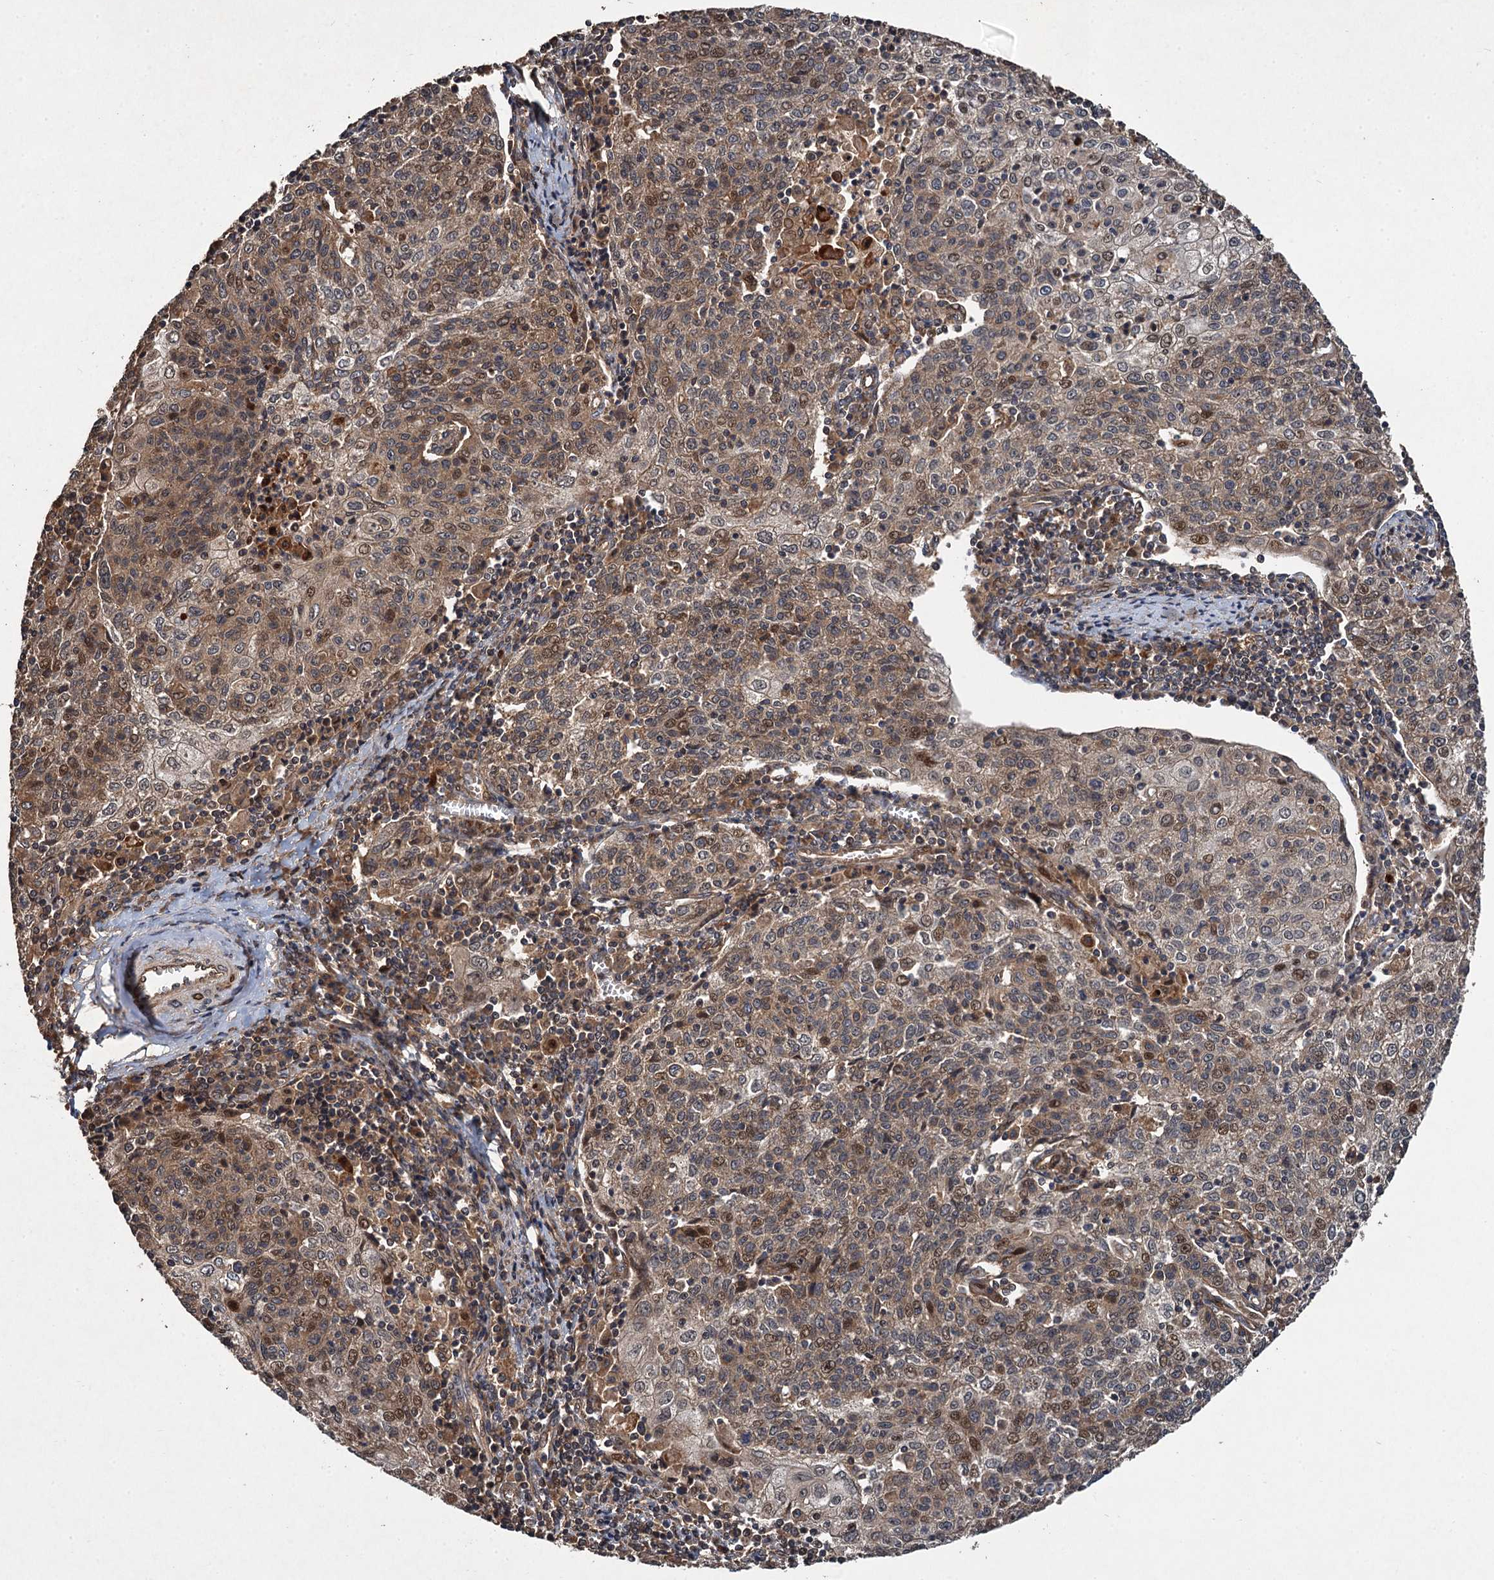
{"staining": {"intensity": "moderate", "quantity": ">75%", "location": "cytoplasmic/membranous,nuclear"}, "tissue": "cervical cancer", "cell_type": "Tumor cells", "image_type": "cancer", "snomed": [{"axis": "morphology", "description": "Squamous cell carcinoma, NOS"}, {"axis": "topography", "description": "Cervix"}], "caption": "Immunohistochemistry (DAB (3,3'-diaminobenzidine)) staining of cervical squamous cell carcinoma exhibits moderate cytoplasmic/membranous and nuclear protein staining in approximately >75% of tumor cells.", "gene": "TMEM39B", "patient": {"sex": "female", "age": 48}}